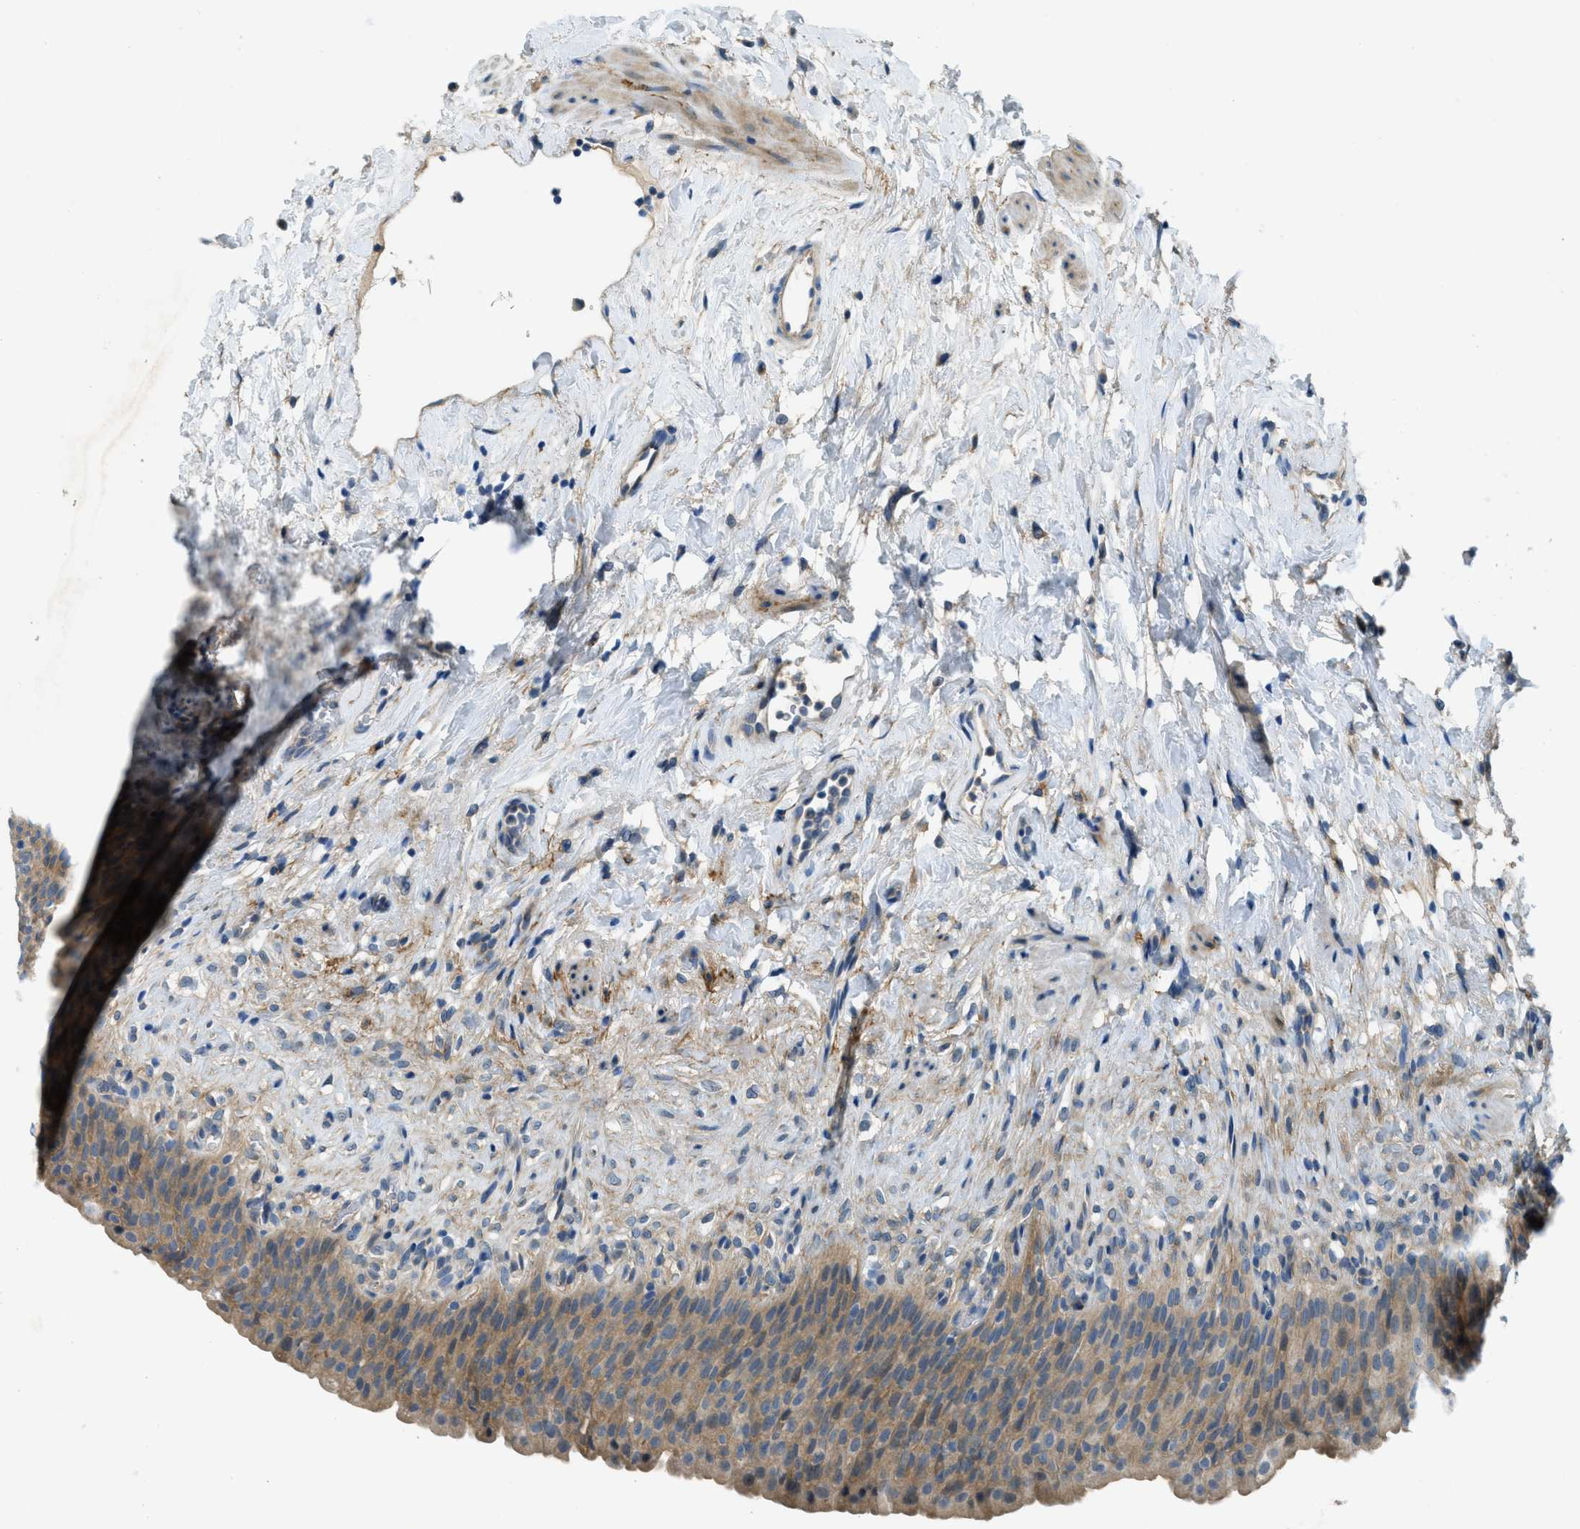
{"staining": {"intensity": "moderate", "quantity": "25%-75%", "location": "cytoplasmic/membranous"}, "tissue": "urinary bladder", "cell_type": "Urothelial cells", "image_type": "normal", "snomed": [{"axis": "morphology", "description": "Normal tissue, NOS"}, {"axis": "topography", "description": "Urinary bladder"}], "caption": "Normal urinary bladder was stained to show a protein in brown. There is medium levels of moderate cytoplasmic/membranous staining in approximately 25%-75% of urothelial cells. (Stains: DAB (3,3'-diaminobenzidine) in brown, nuclei in blue, Microscopy: brightfield microscopy at high magnification).", "gene": "SNX14", "patient": {"sex": "female", "age": 79}}